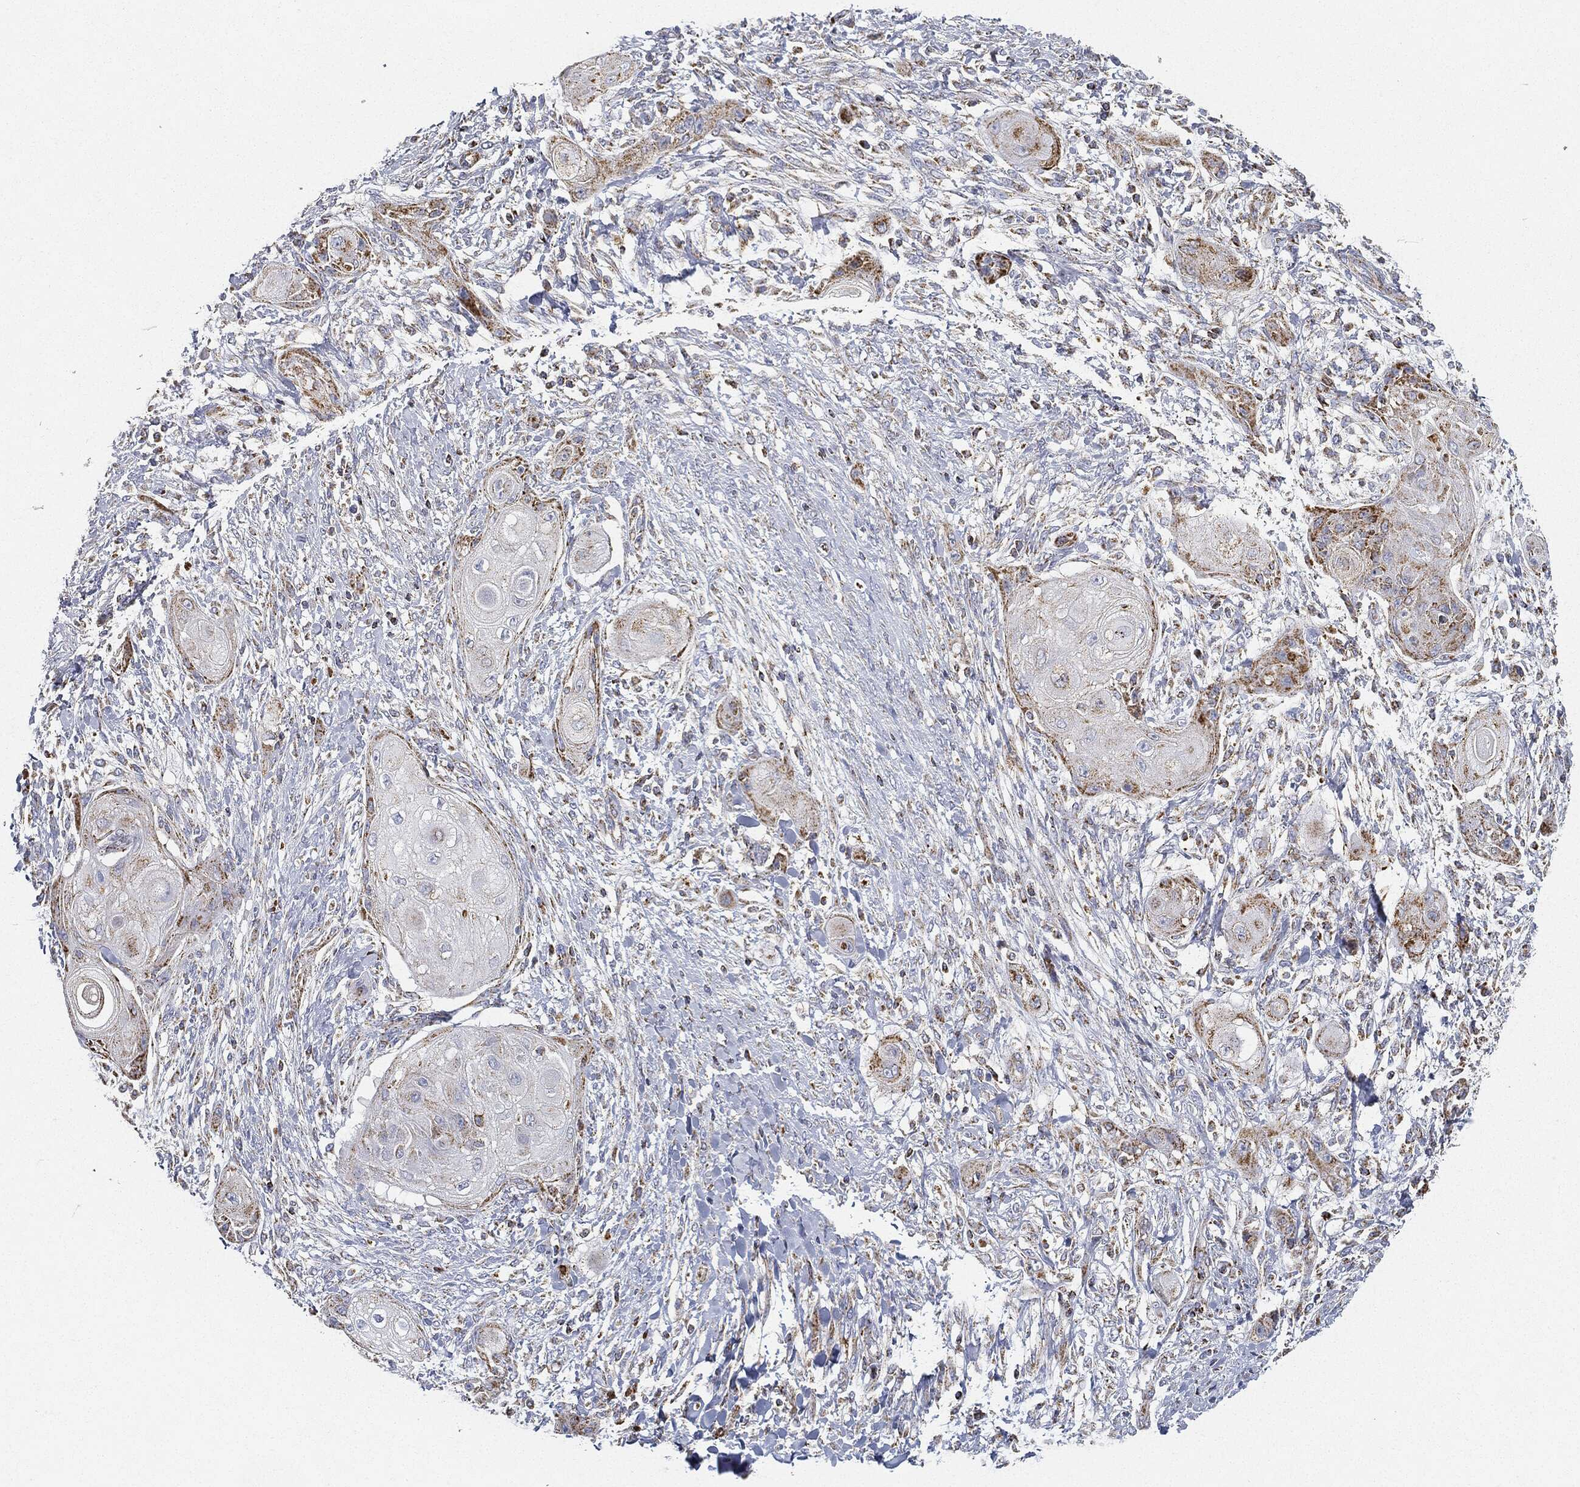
{"staining": {"intensity": "moderate", "quantity": "25%-75%", "location": "cytoplasmic/membranous"}, "tissue": "skin cancer", "cell_type": "Tumor cells", "image_type": "cancer", "snomed": [{"axis": "morphology", "description": "Squamous cell carcinoma, NOS"}, {"axis": "topography", "description": "Skin"}], "caption": "A high-resolution histopathology image shows immunohistochemistry (IHC) staining of skin squamous cell carcinoma, which reveals moderate cytoplasmic/membranous expression in approximately 25%-75% of tumor cells.", "gene": "CAPN15", "patient": {"sex": "male", "age": 62}}